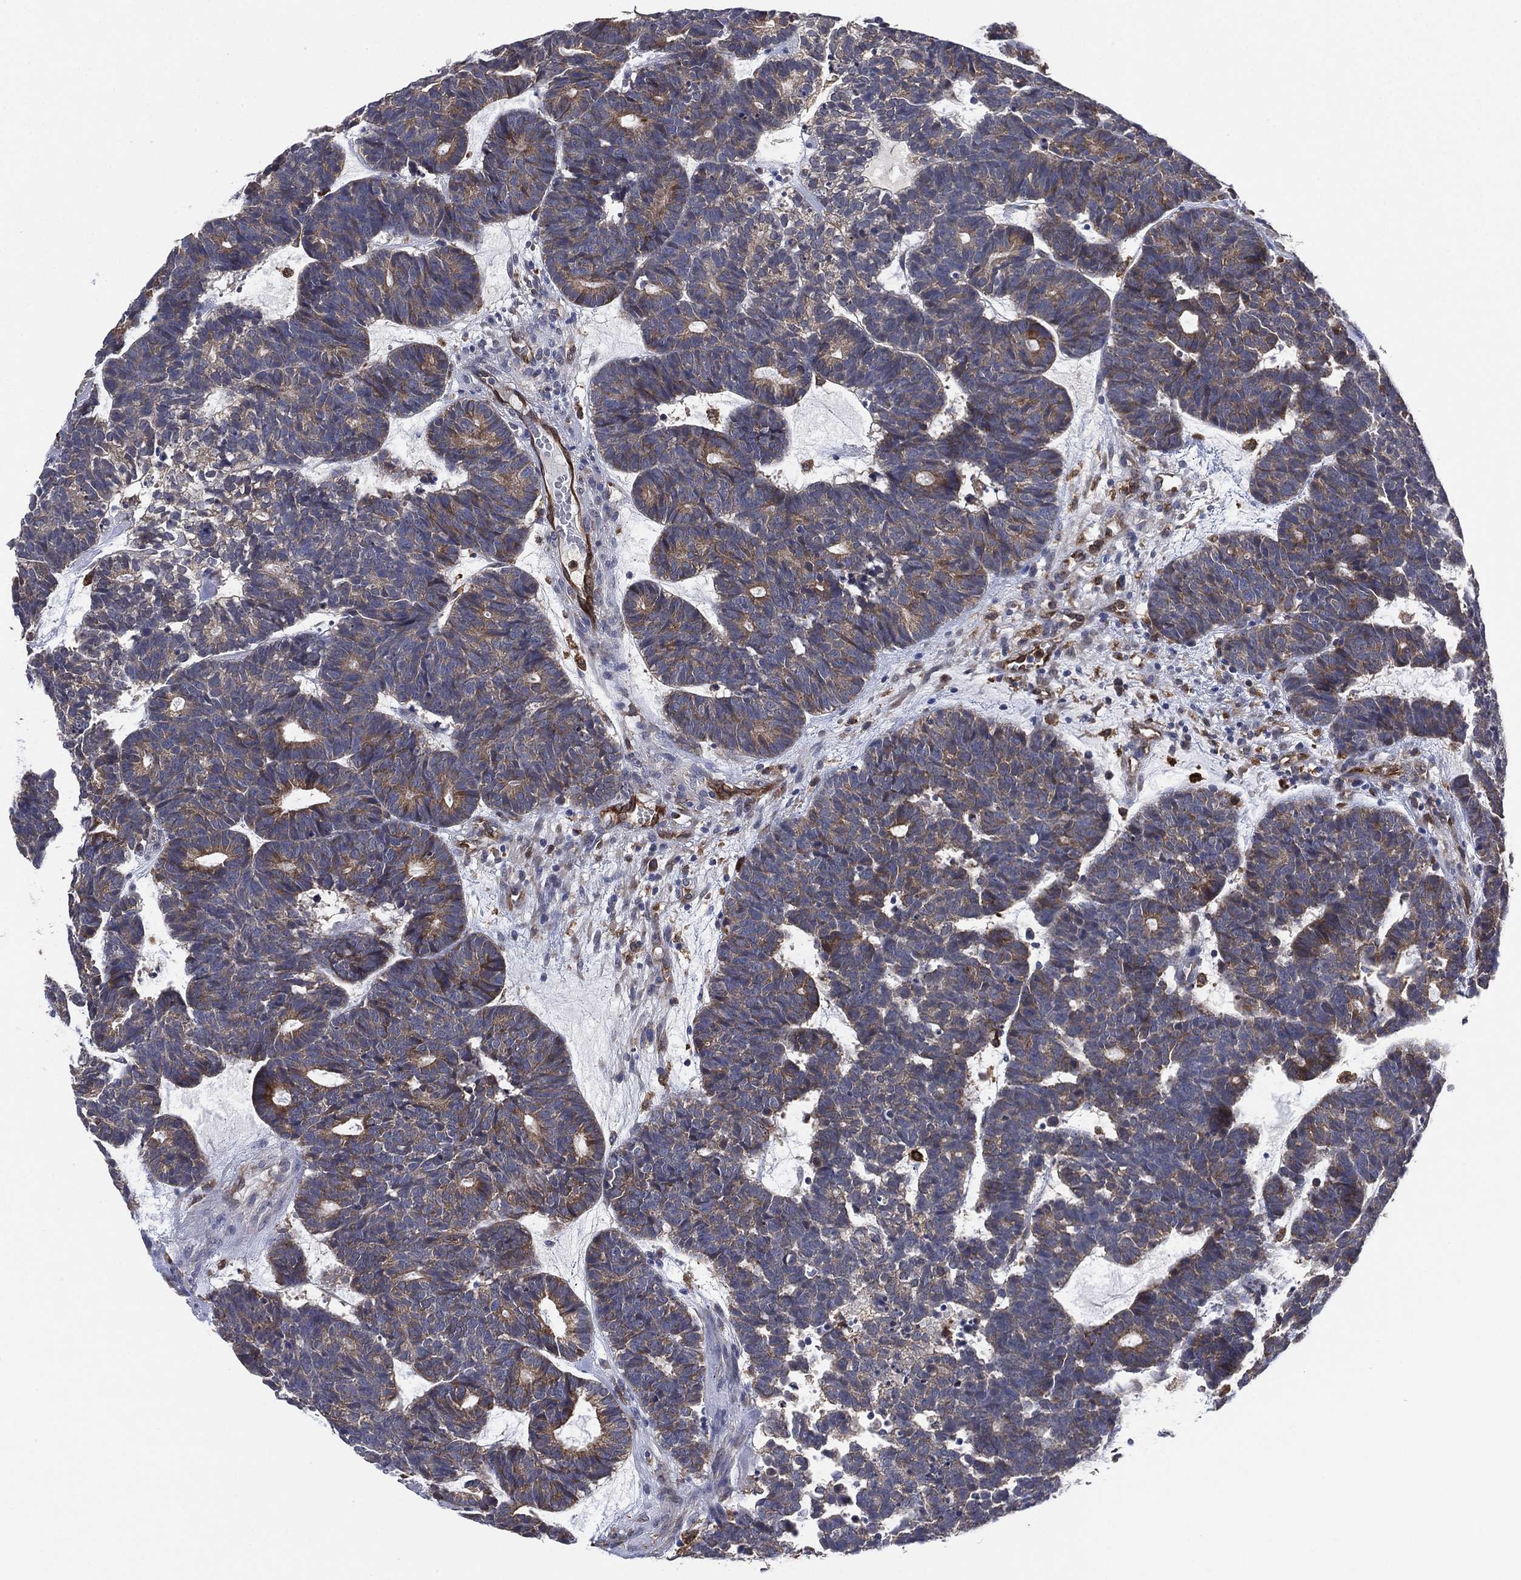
{"staining": {"intensity": "weak", "quantity": "25%-75%", "location": "cytoplasmic/membranous"}, "tissue": "head and neck cancer", "cell_type": "Tumor cells", "image_type": "cancer", "snomed": [{"axis": "morphology", "description": "Adenocarcinoma, NOS"}, {"axis": "topography", "description": "Head-Neck"}], "caption": "Protein analysis of adenocarcinoma (head and neck) tissue displays weak cytoplasmic/membranous staining in about 25%-75% of tumor cells.", "gene": "FES", "patient": {"sex": "female", "age": 81}}